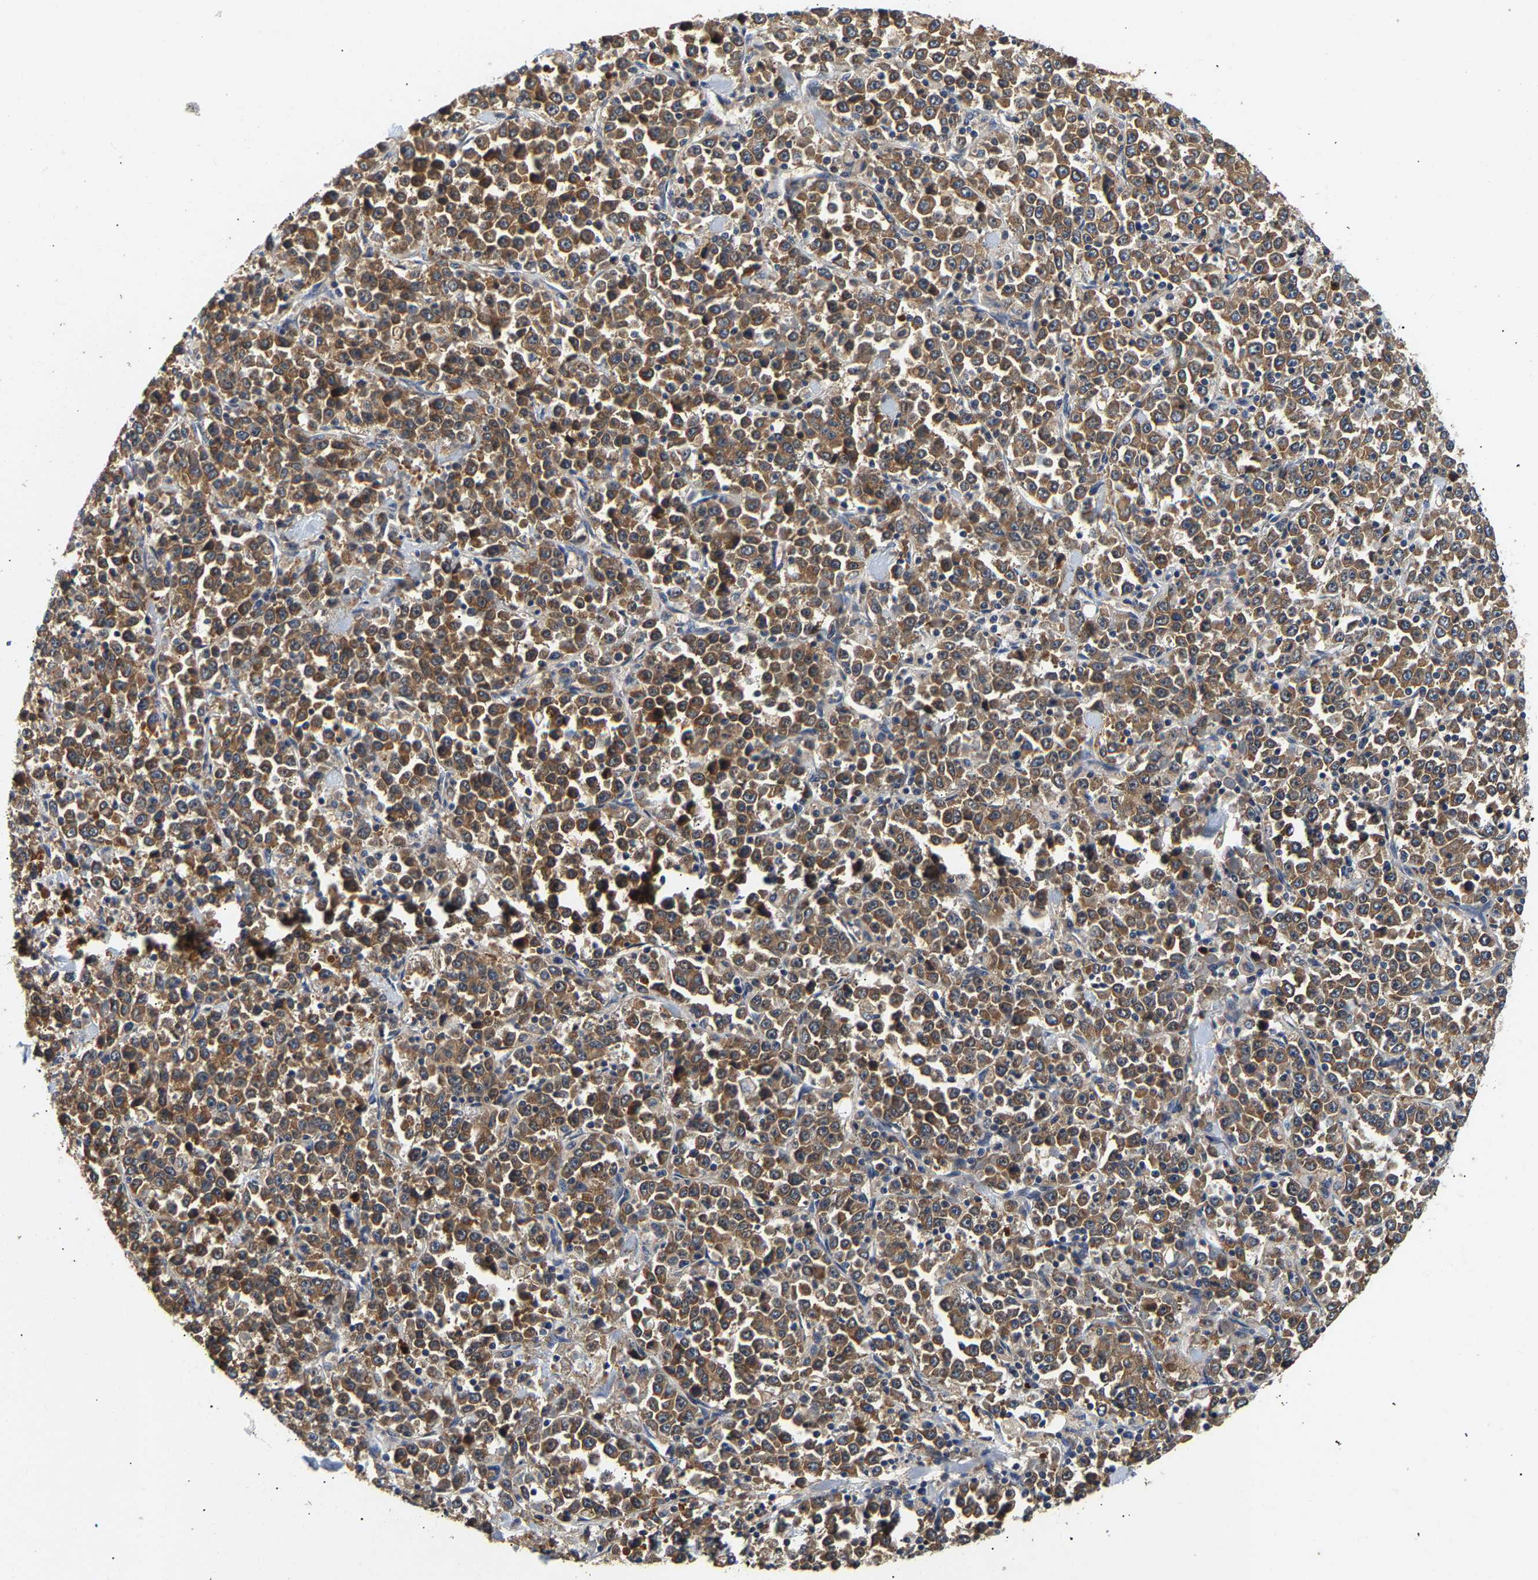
{"staining": {"intensity": "moderate", "quantity": ">75%", "location": "cytoplasmic/membranous"}, "tissue": "stomach cancer", "cell_type": "Tumor cells", "image_type": "cancer", "snomed": [{"axis": "morphology", "description": "Normal tissue, NOS"}, {"axis": "morphology", "description": "Adenocarcinoma, NOS"}, {"axis": "topography", "description": "Stomach, upper"}, {"axis": "topography", "description": "Stomach"}], "caption": "Stomach cancer (adenocarcinoma) stained for a protein (brown) shows moderate cytoplasmic/membranous positive positivity in approximately >75% of tumor cells.", "gene": "PPID", "patient": {"sex": "male", "age": 59}}